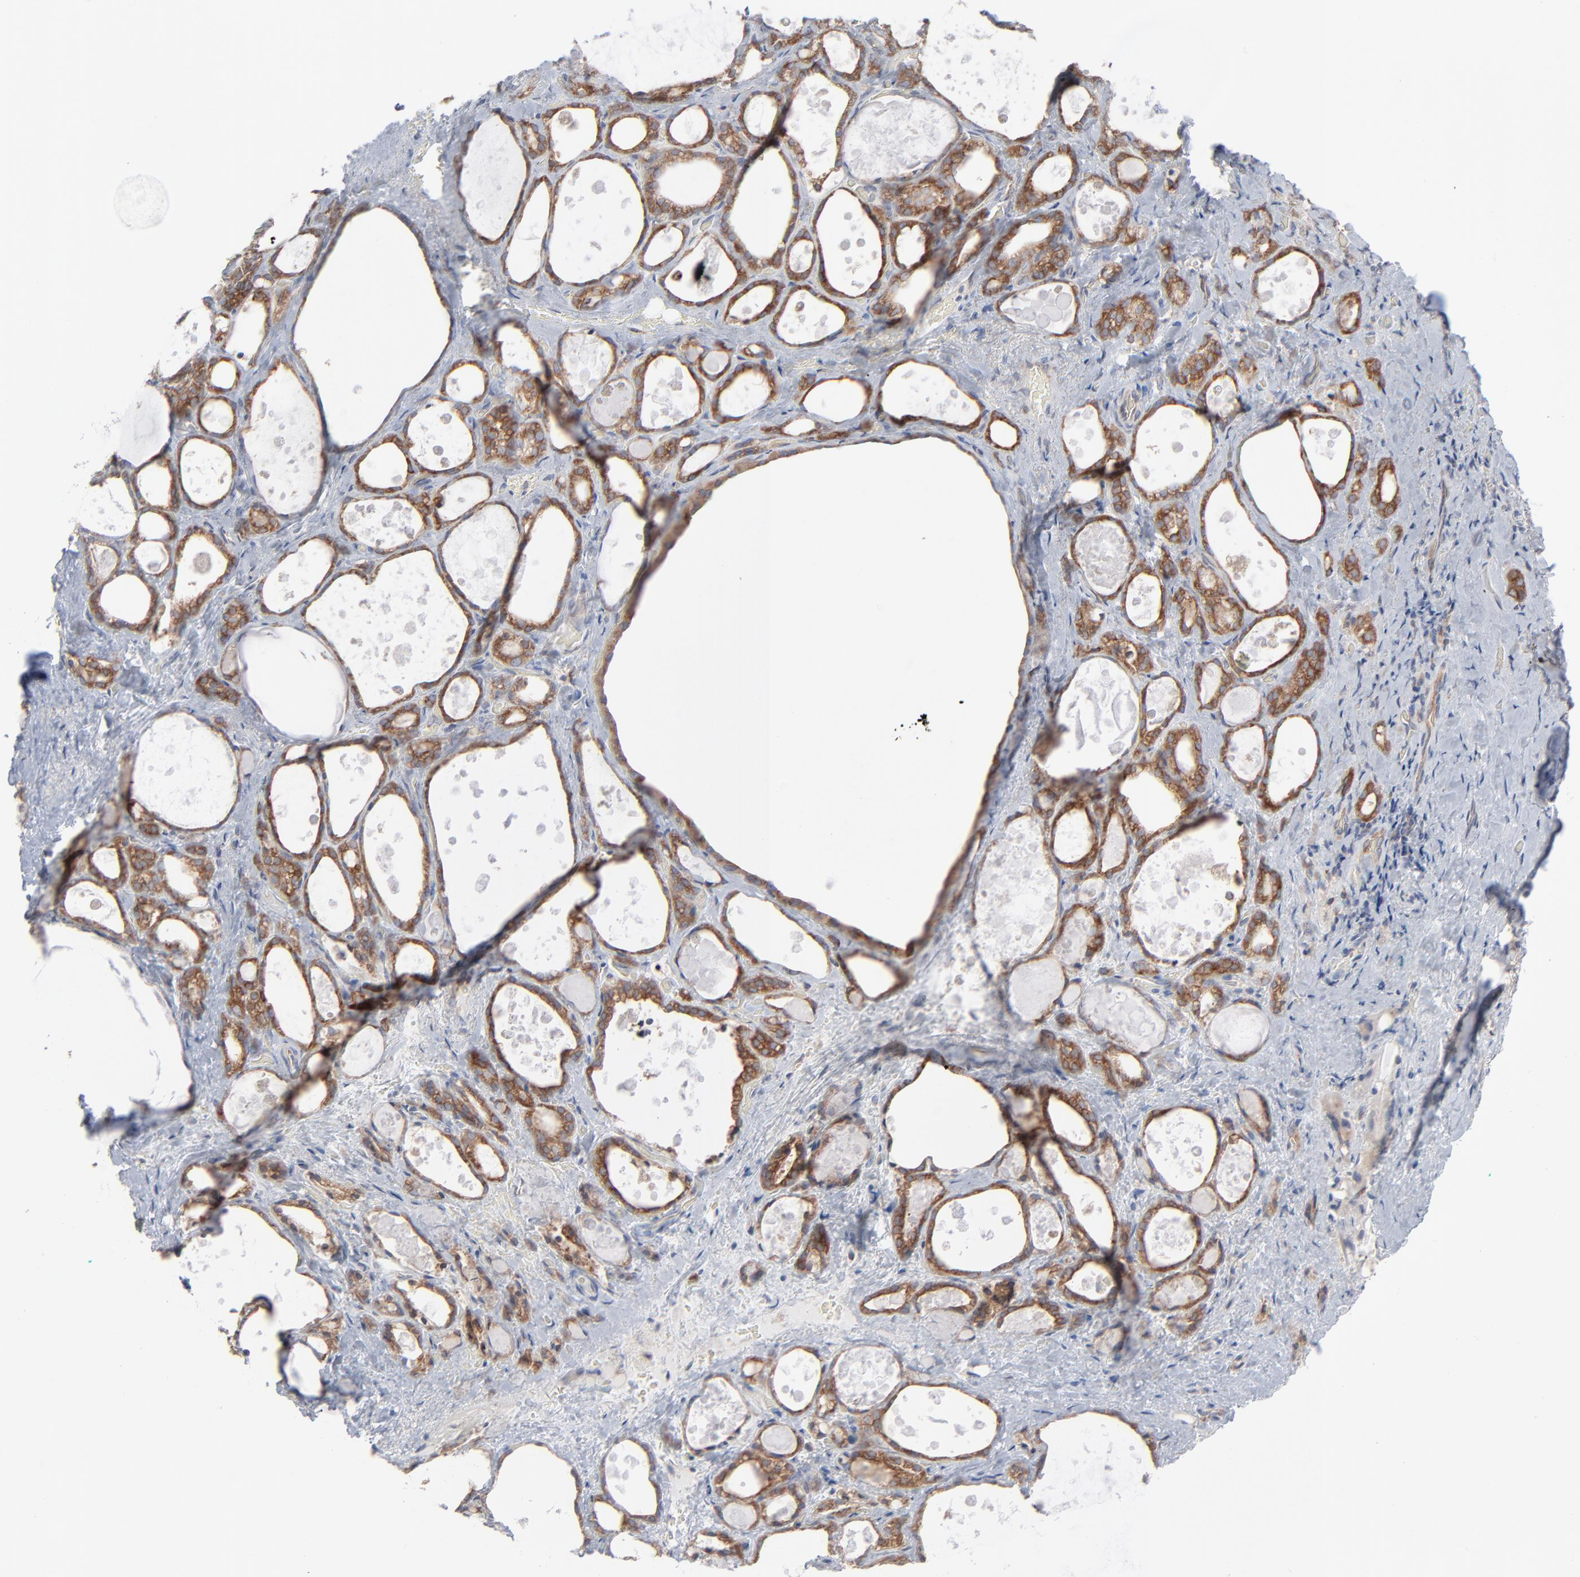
{"staining": {"intensity": "strong", "quantity": ">75%", "location": "cytoplasmic/membranous"}, "tissue": "thyroid gland", "cell_type": "Glandular cells", "image_type": "normal", "snomed": [{"axis": "morphology", "description": "Normal tissue, NOS"}, {"axis": "topography", "description": "Thyroid gland"}], "caption": "Immunohistochemistry image of unremarkable thyroid gland: human thyroid gland stained using IHC shows high levels of strong protein expression localized specifically in the cytoplasmic/membranous of glandular cells, appearing as a cytoplasmic/membranous brown color.", "gene": "KDSR", "patient": {"sex": "female", "age": 75}}